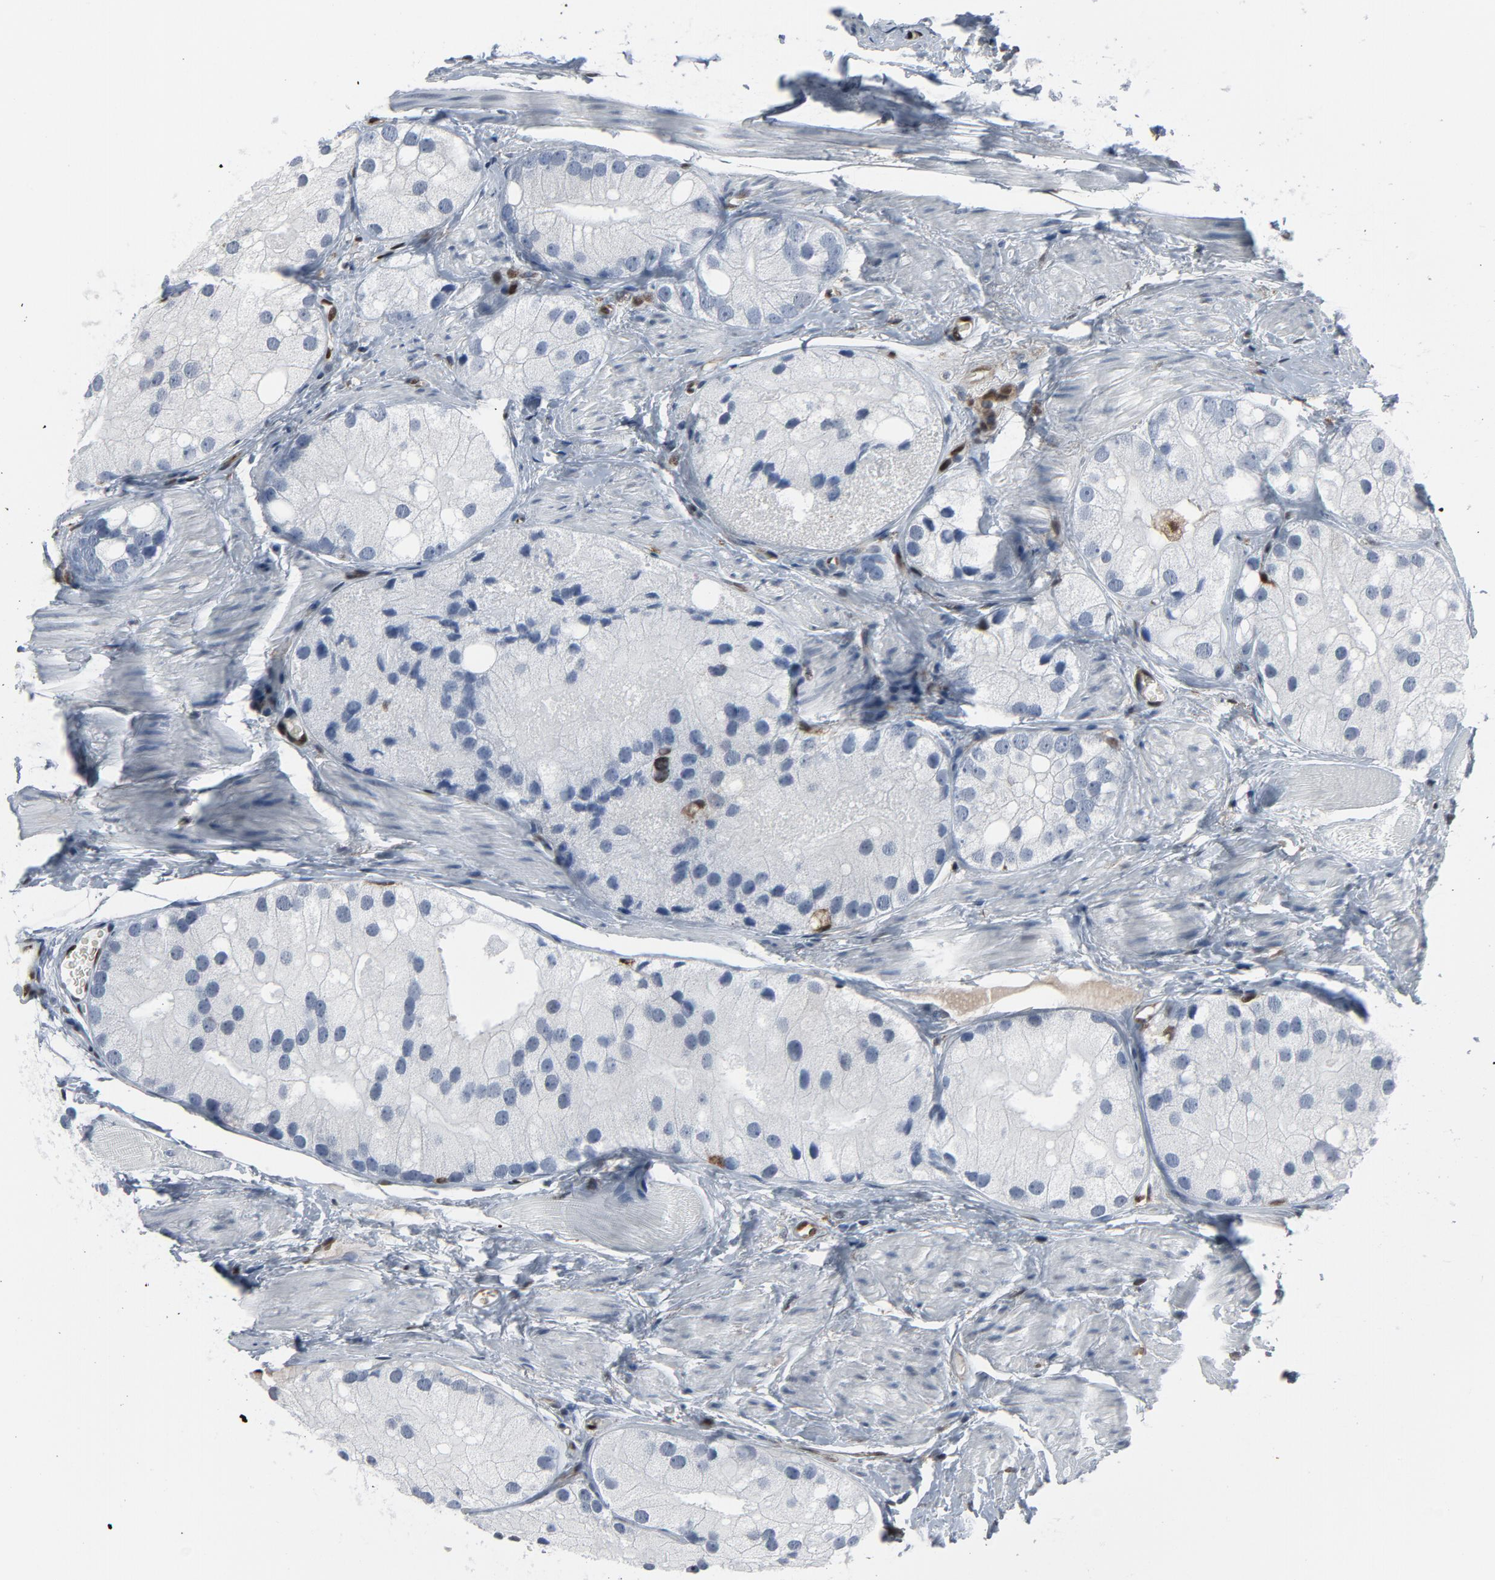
{"staining": {"intensity": "negative", "quantity": "none", "location": "none"}, "tissue": "prostate cancer", "cell_type": "Tumor cells", "image_type": "cancer", "snomed": [{"axis": "morphology", "description": "Adenocarcinoma, Low grade"}, {"axis": "topography", "description": "Prostate"}], "caption": "This is a image of immunohistochemistry staining of prostate cancer (low-grade adenocarcinoma), which shows no staining in tumor cells.", "gene": "STAT5A", "patient": {"sex": "male", "age": 69}}